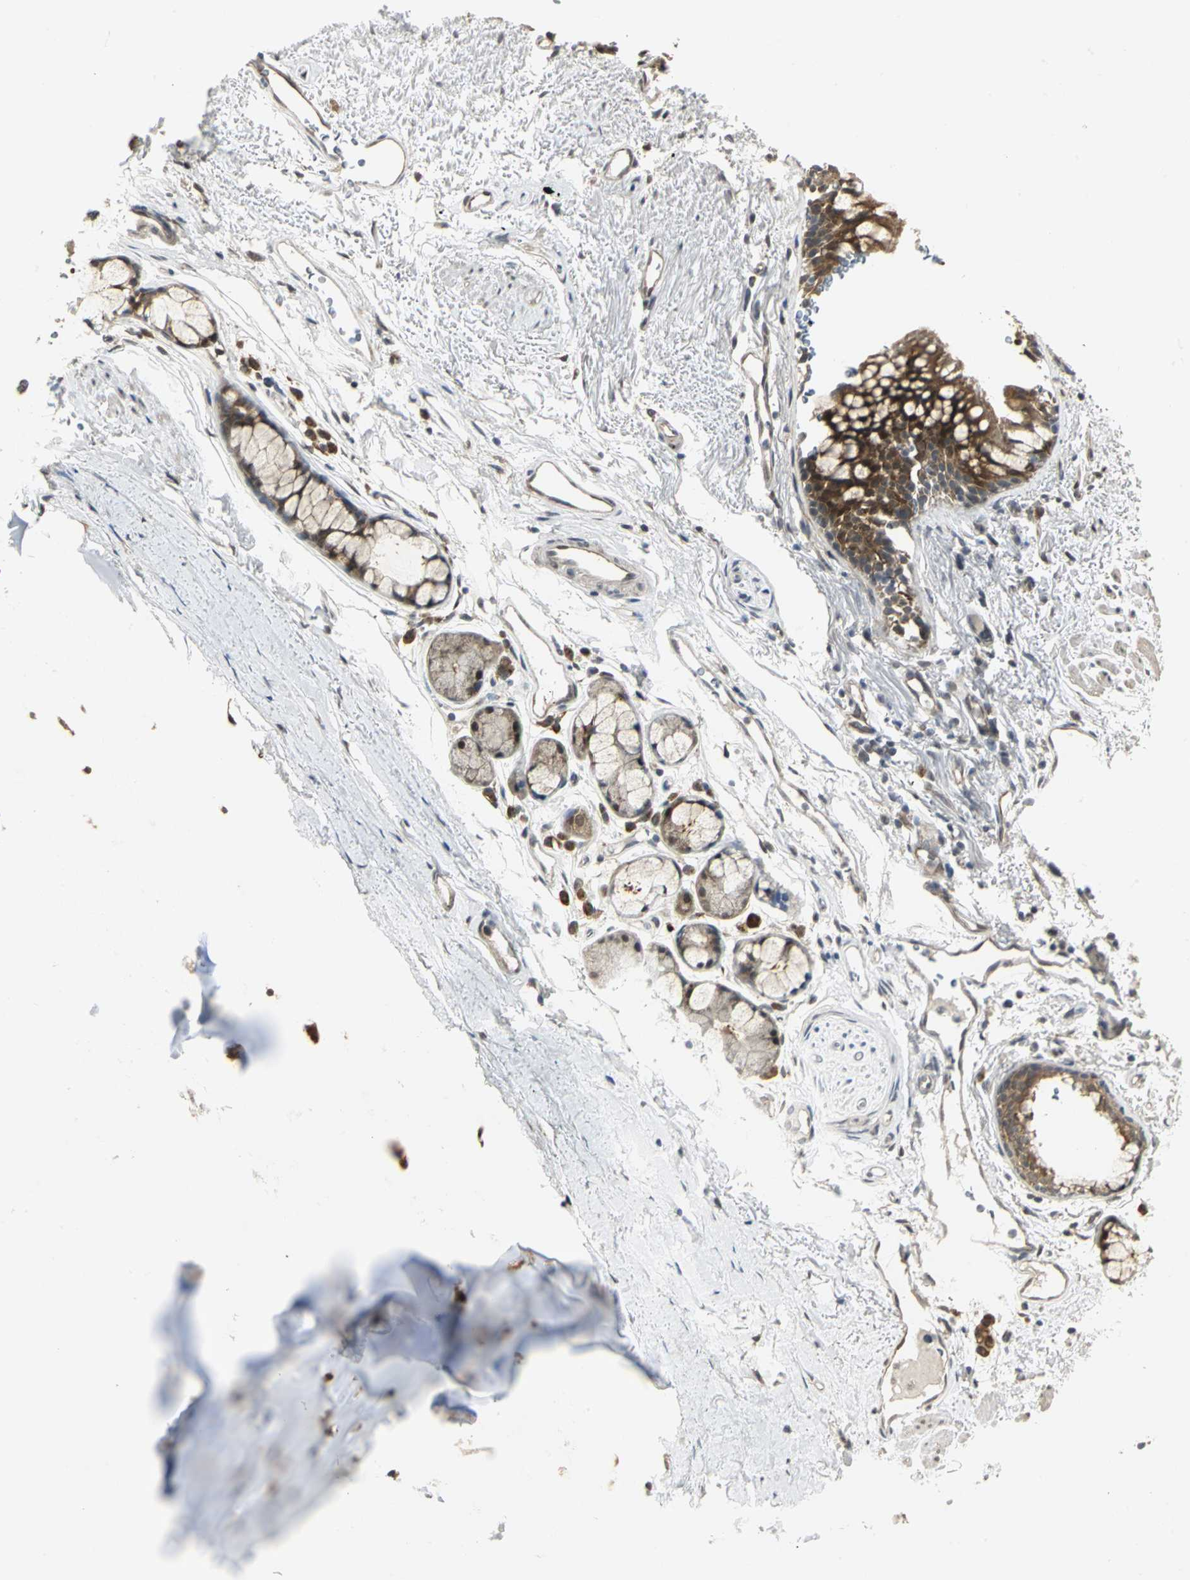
{"staining": {"intensity": "moderate", "quantity": ">75%", "location": "cytoplasmic/membranous"}, "tissue": "bronchus", "cell_type": "Respiratory epithelial cells", "image_type": "normal", "snomed": [{"axis": "morphology", "description": "Normal tissue, NOS"}, {"axis": "topography", "description": "Bronchus"}], "caption": "Brown immunohistochemical staining in unremarkable bronchus reveals moderate cytoplasmic/membranous expression in approximately >75% of respiratory epithelial cells.", "gene": "PSMC4", "patient": {"sex": "female", "age": 73}}